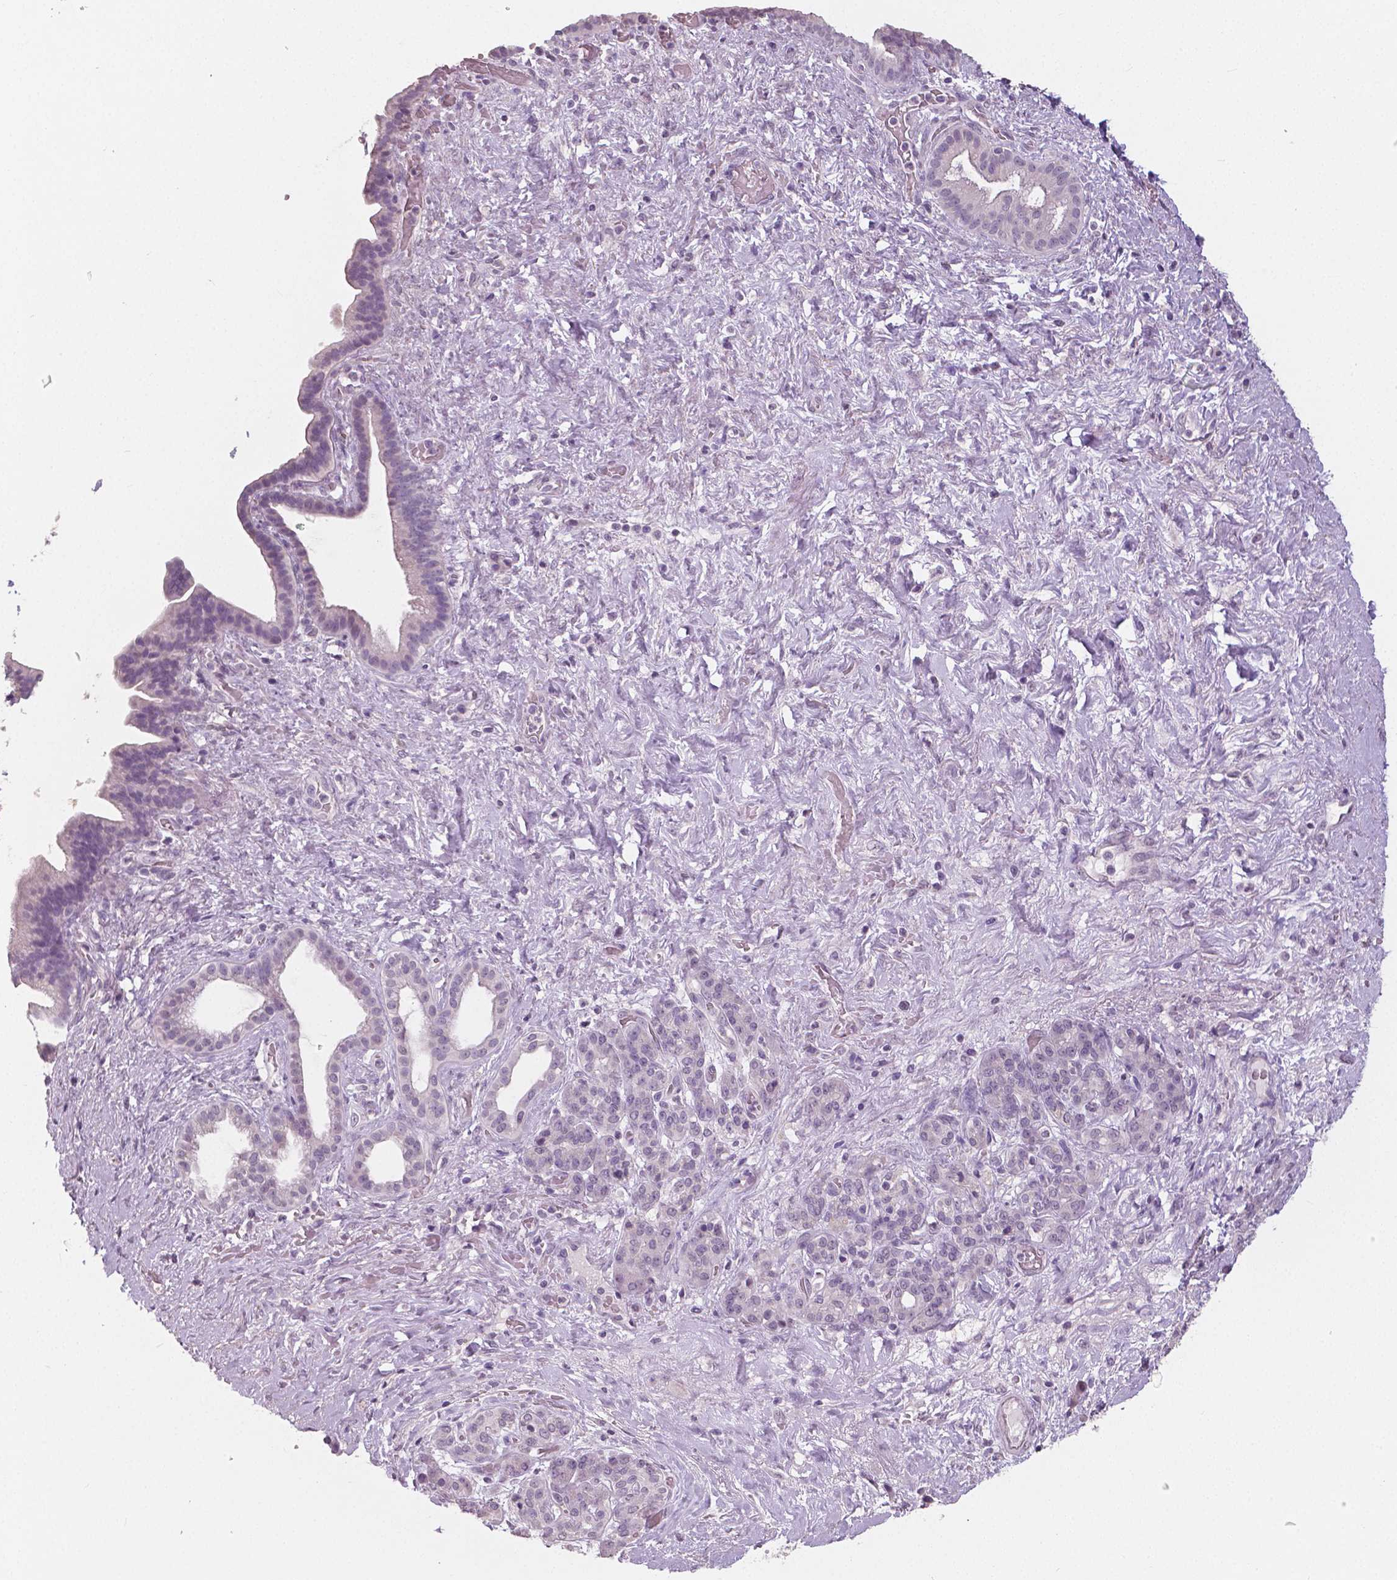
{"staining": {"intensity": "negative", "quantity": "none", "location": "none"}, "tissue": "pancreatic cancer", "cell_type": "Tumor cells", "image_type": "cancer", "snomed": [{"axis": "morphology", "description": "Adenocarcinoma, NOS"}, {"axis": "topography", "description": "Pancreas"}], "caption": "IHC photomicrograph of adenocarcinoma (pancreatic) stained for a protein (brown), which exhibits no positivity in tumor cells.", "gene": "NECAB1", "patient": {"sex": "male", "age": 44}}